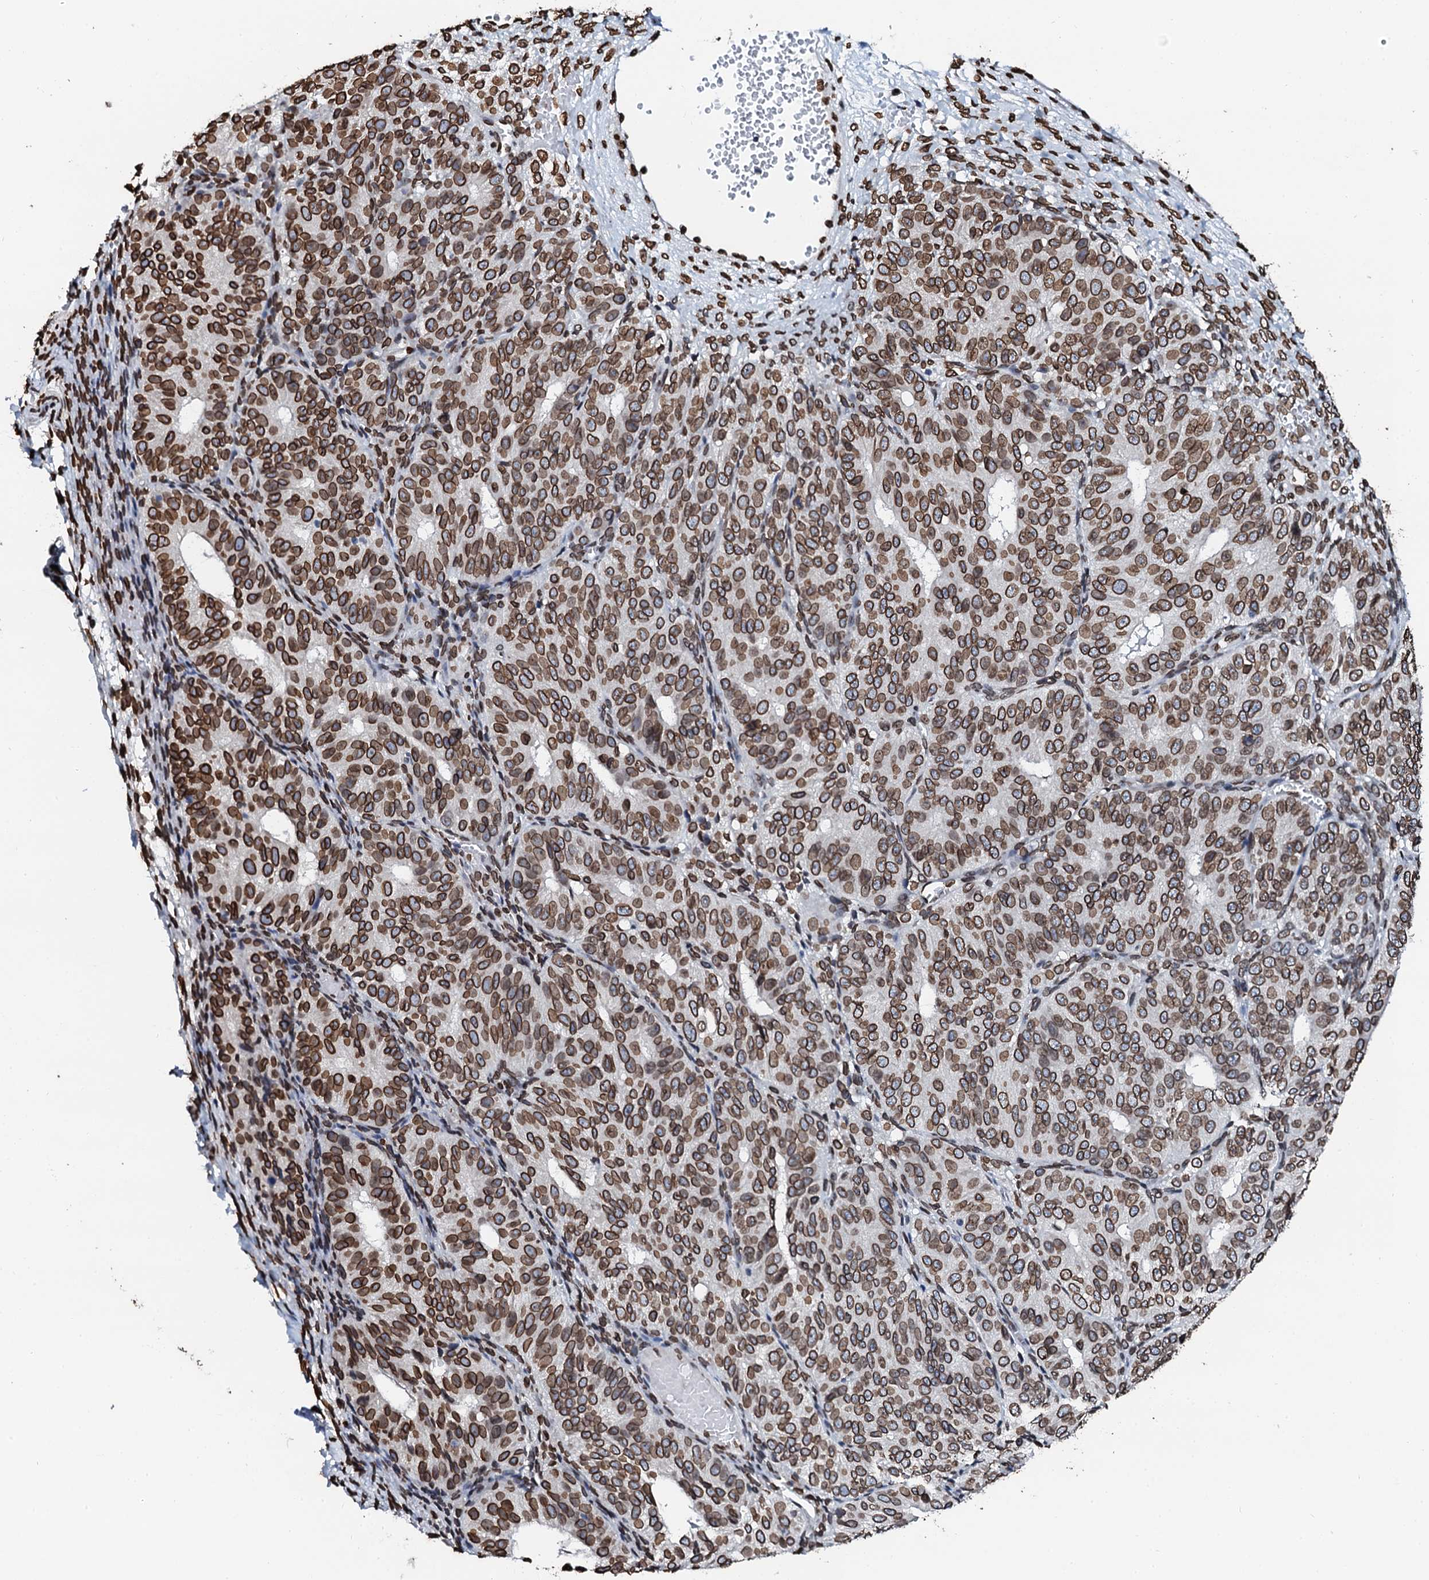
{"staining": {"intensity": "strong", "quantity": ">75%", "location": "cytoplasmic/membranous,nuclear"}, "tissue": "ovarian cancer", "cell_type": "Tumor cells", "image_type": "cancer", "snomed": [{"axis": "morphology", "description": "Carcinoma, endometroid"}, {"axis": "topography", "description": "Ovary"}], "caption": "Brown immunohistochemical staining in ovarian cancer (endometroid carcinoma) shows strong cytoplasmic/membranous and nuclear expression in about >75% of tumor cells. (brown staining indicates protein expression, while blue staining denotes nuclei).", "gene": "KATNAL2", "patient": {"sex": "female", "age": 51}}